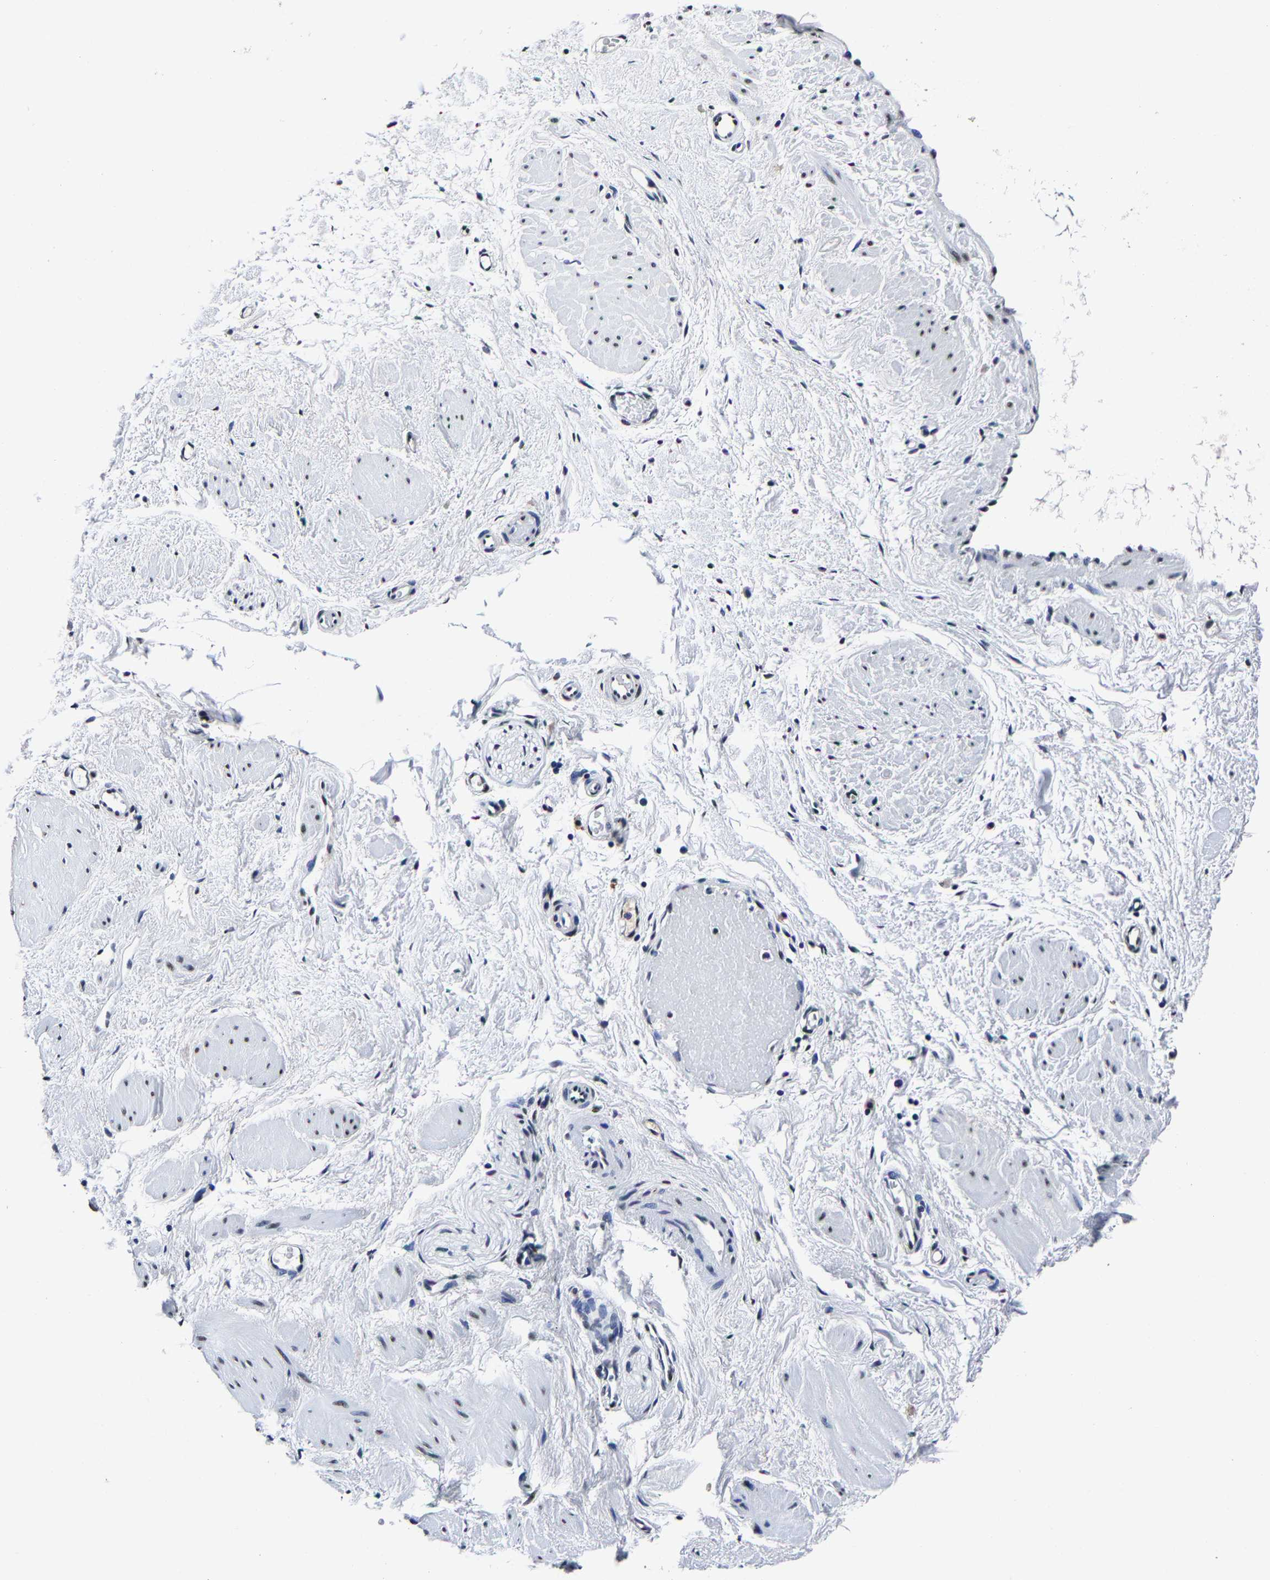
{"staining": {"intensity": "moderate", "quantity": ">75%", "location": "nuclear"}, "tissue": "adipose tissue", "cell_type": "Adipocytes", "image_type": "normal", "snomed": [{"axis": "morphology", "description": "Normal tissue, NOS"}, {"axis": "topography", "description": "Soft tissue"}], "caption": "Approximately >75% of adipocytes in unremarkable adipose tissue show moderate nuclear protein positivity as visualized by brown immunohistochemical staining.", "gene": "RBM45", "patient": {"sex": "male", "age": 72}}